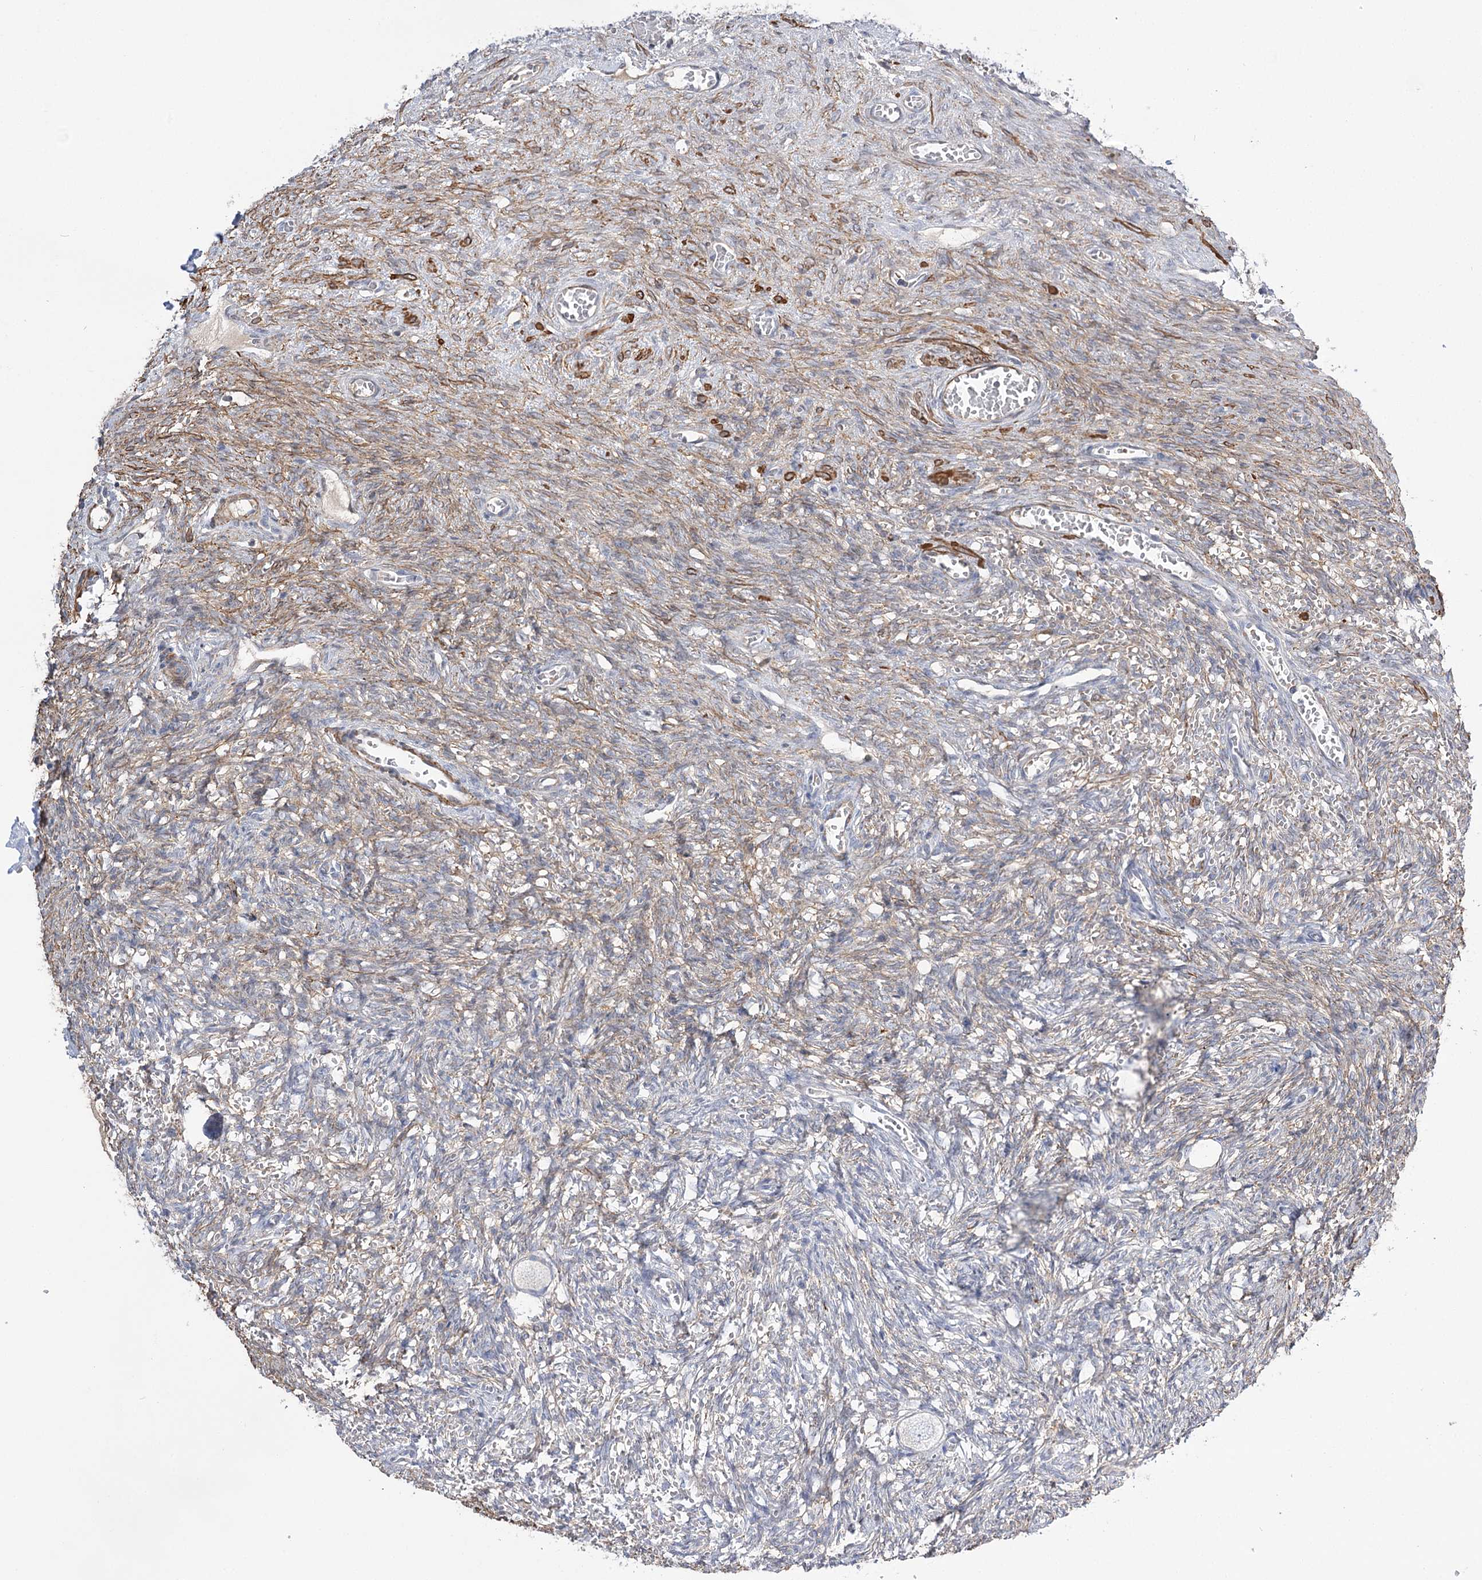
{"staining": {"intensity": "negative", "quantity": "none", "location": "none"}, "tissue": "ovary", "cell_type": "Follicle cells", "image_type": "normal", "snomed": [{"axis": "morphology", "description": "Normal tissue, NOS"}, {"axis": "topography", "description": "Ovary"}], "caption": "High power microscopy image of an IHC image of normal ovary, revealing no significant staining in follicle cells.", "gene": "WASHC3", "patient": {"sex": "female", "age": 27}}